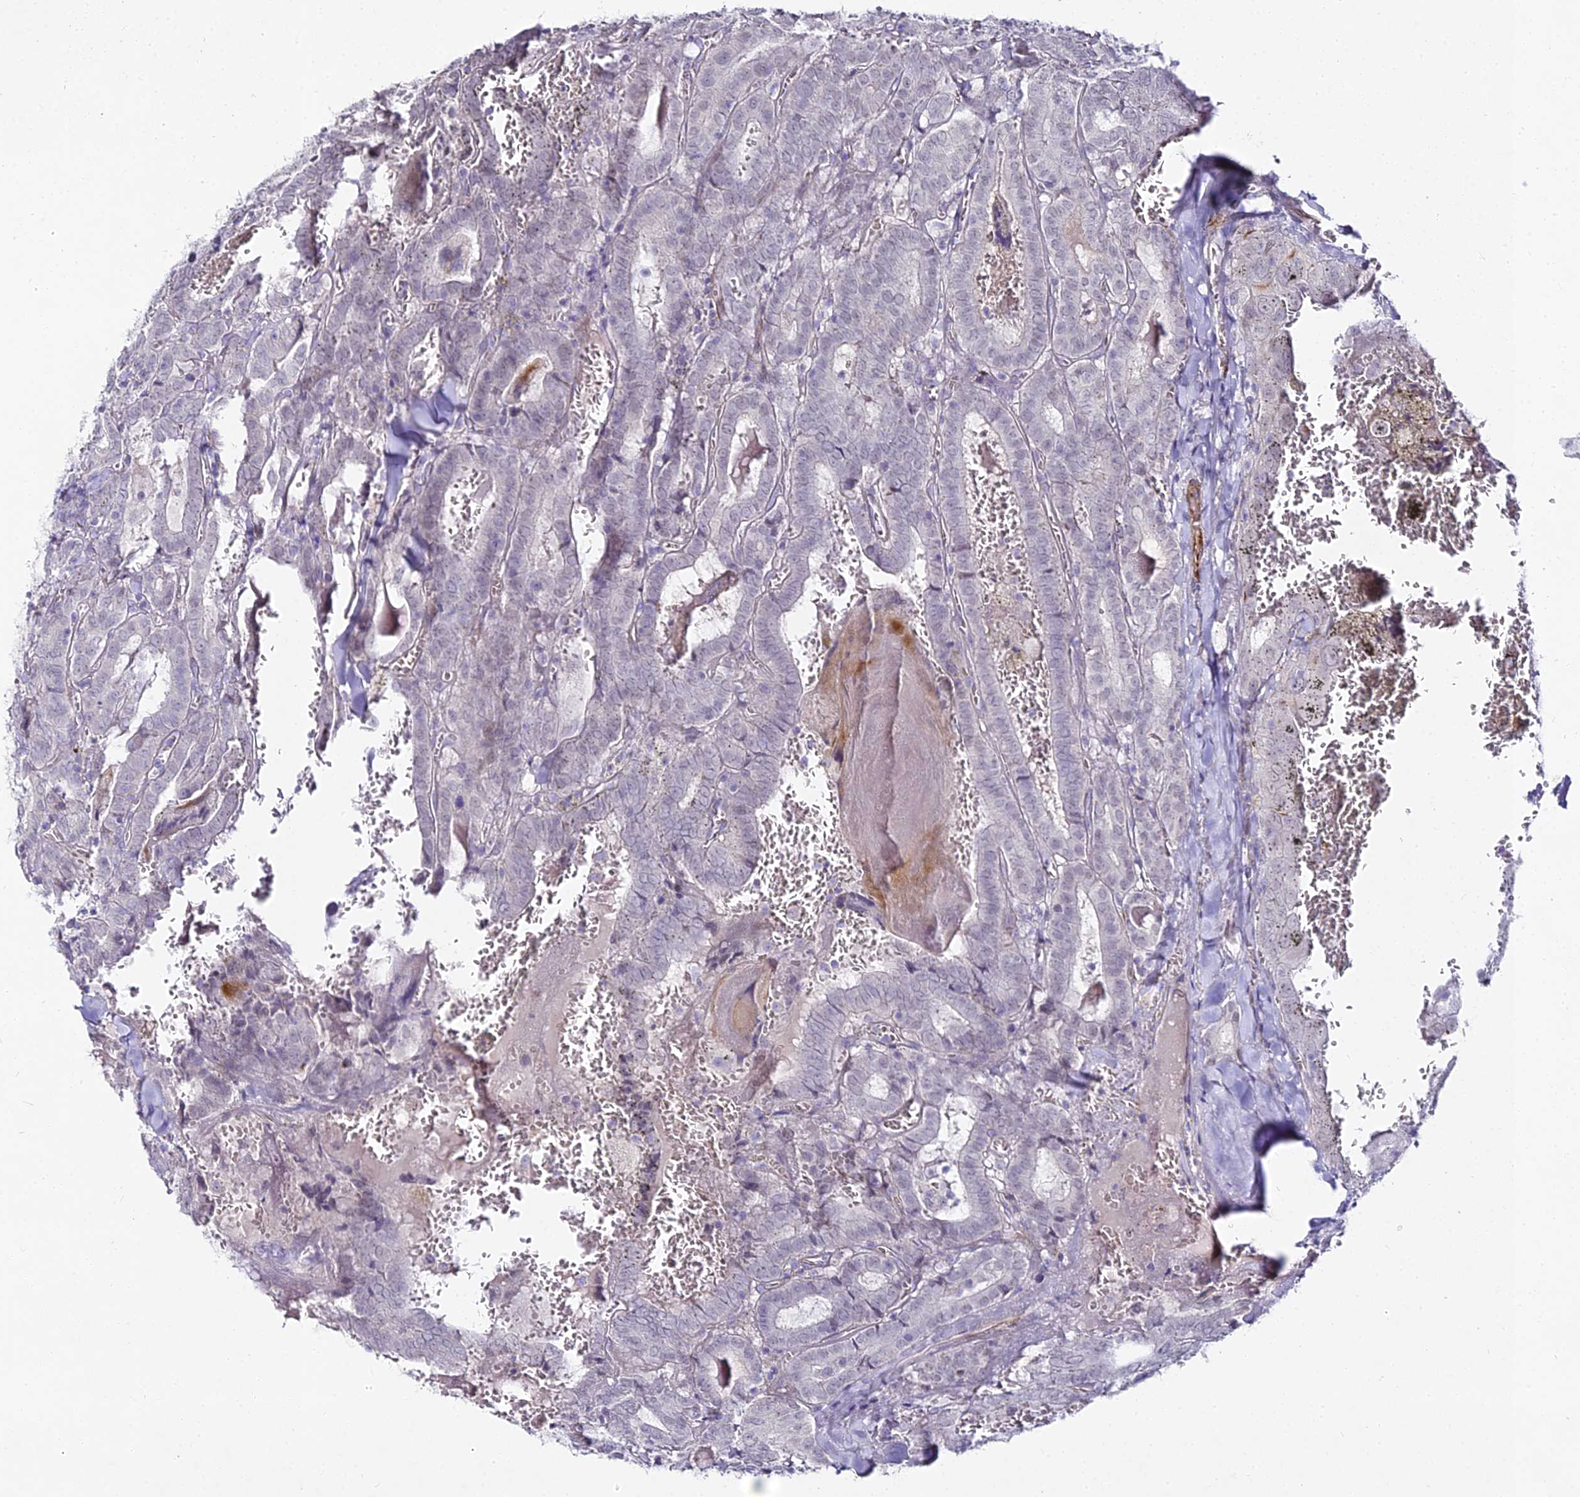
{"staining": {"intensity": "negative", "quantity": "none", "location": "none"}, "tissue": "thyroid cancer", "cell_type": "Tumor cells", "image_type": "cancer", "snomed": [{"axis": "morphology", "description": "Papillary adenocarcinoma, NOS"}, {"axis": "topography", "description": "Thyroid gland"}], "caption": "This is a histopathology image of IHC staining of thyroid cancer, which shows no positivity in tumor cells.", "gene": "ALPG", "patient": {"sex": "female", "age": 72}}